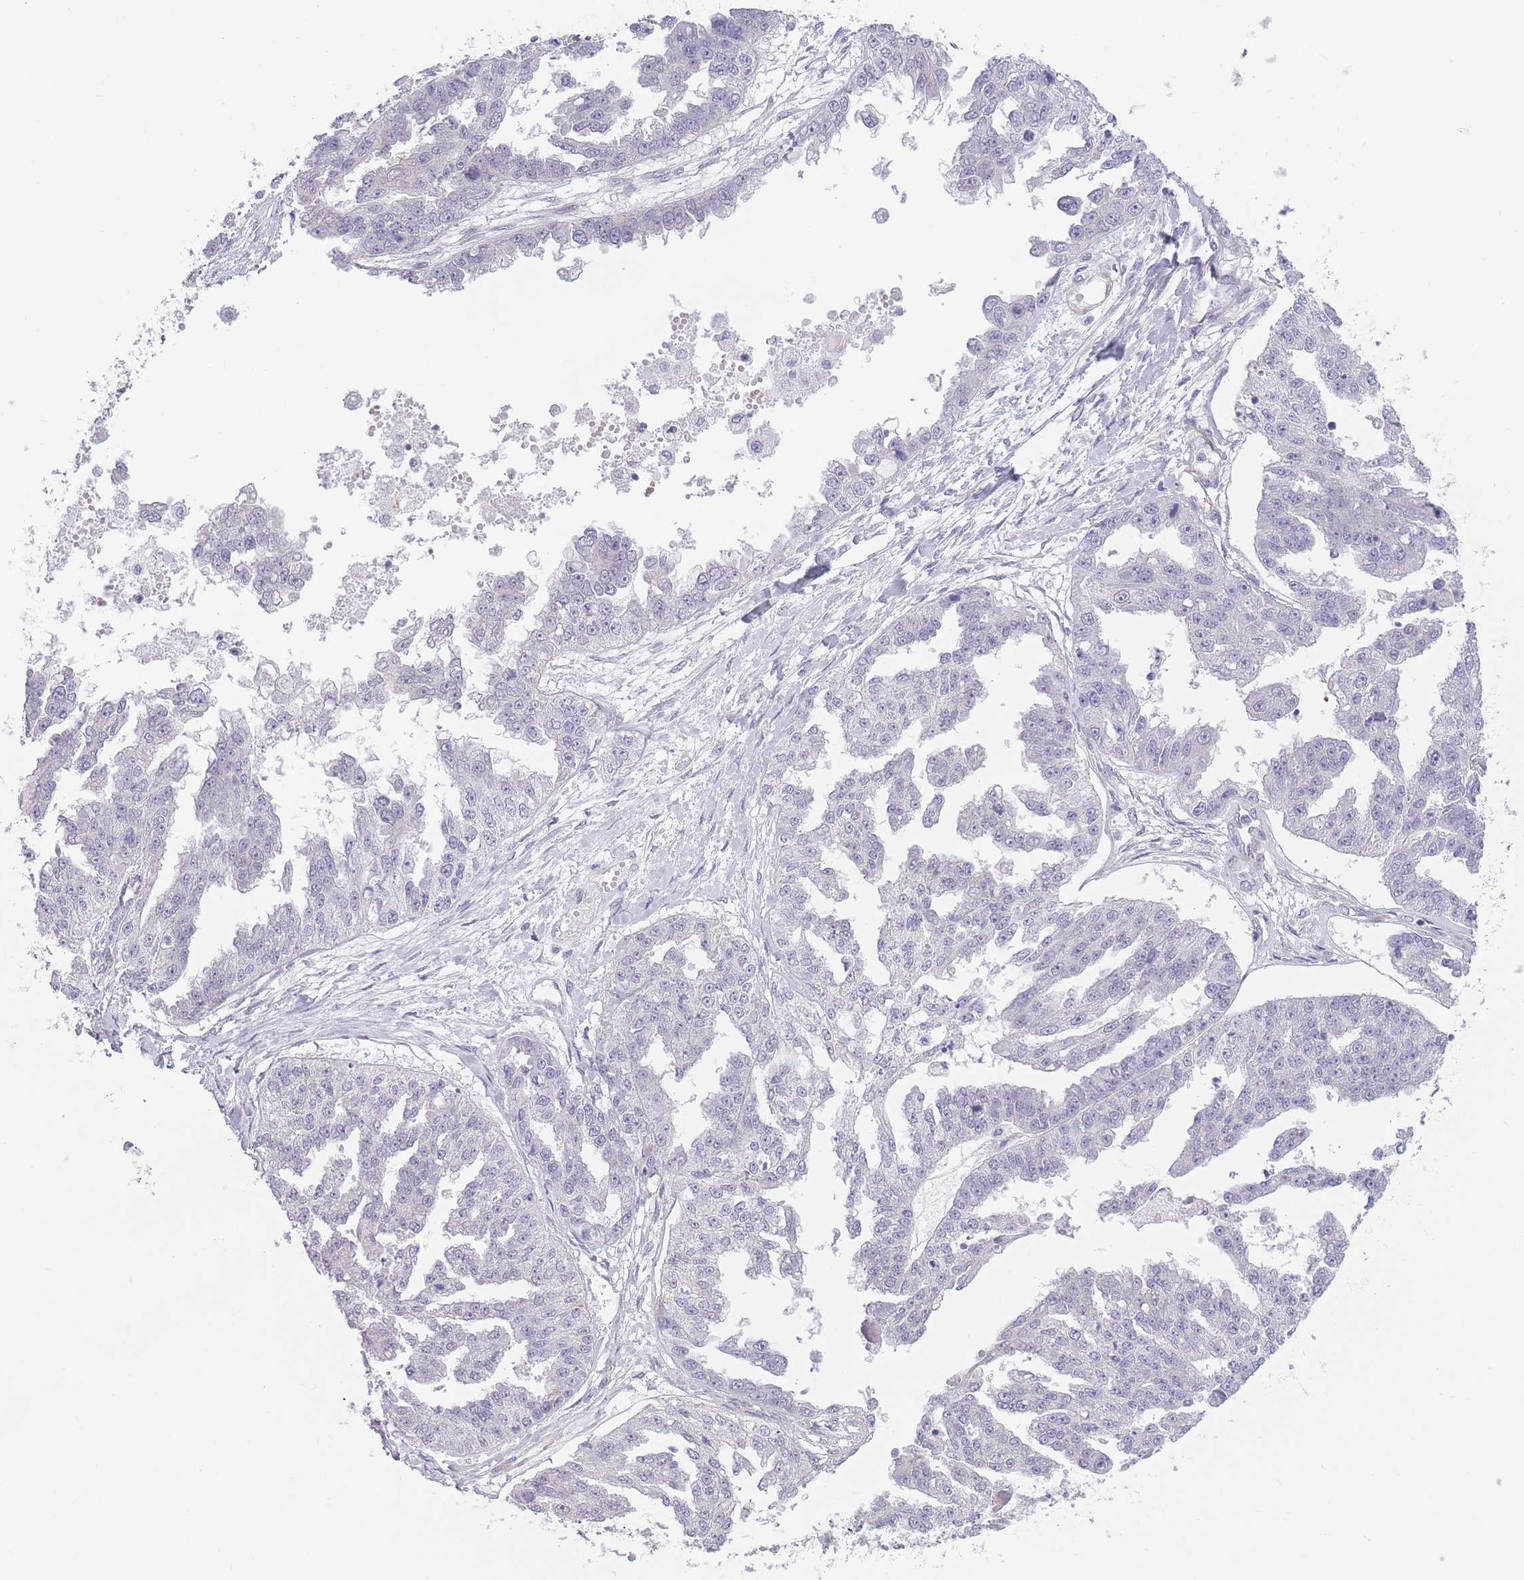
{"staining": {"intensity": "negative", "quantity": "none", "location": "none"}, "tissue": "ovarian cancer", "cell_type": "Tumor cells", "image_type": "cancer", "snomed": [{"axis": "morphology", "description": "Cystadenocarcinoma, serous, NOS"}, {"axis": "topography", "description": "Ovary"}], "caption": "Ovarian cancer was stained to show a protein in brown. There is no significant positivity in tumor cells.", "gene": "OR6B3", "patient": {"sex": "female", "age": 58}}